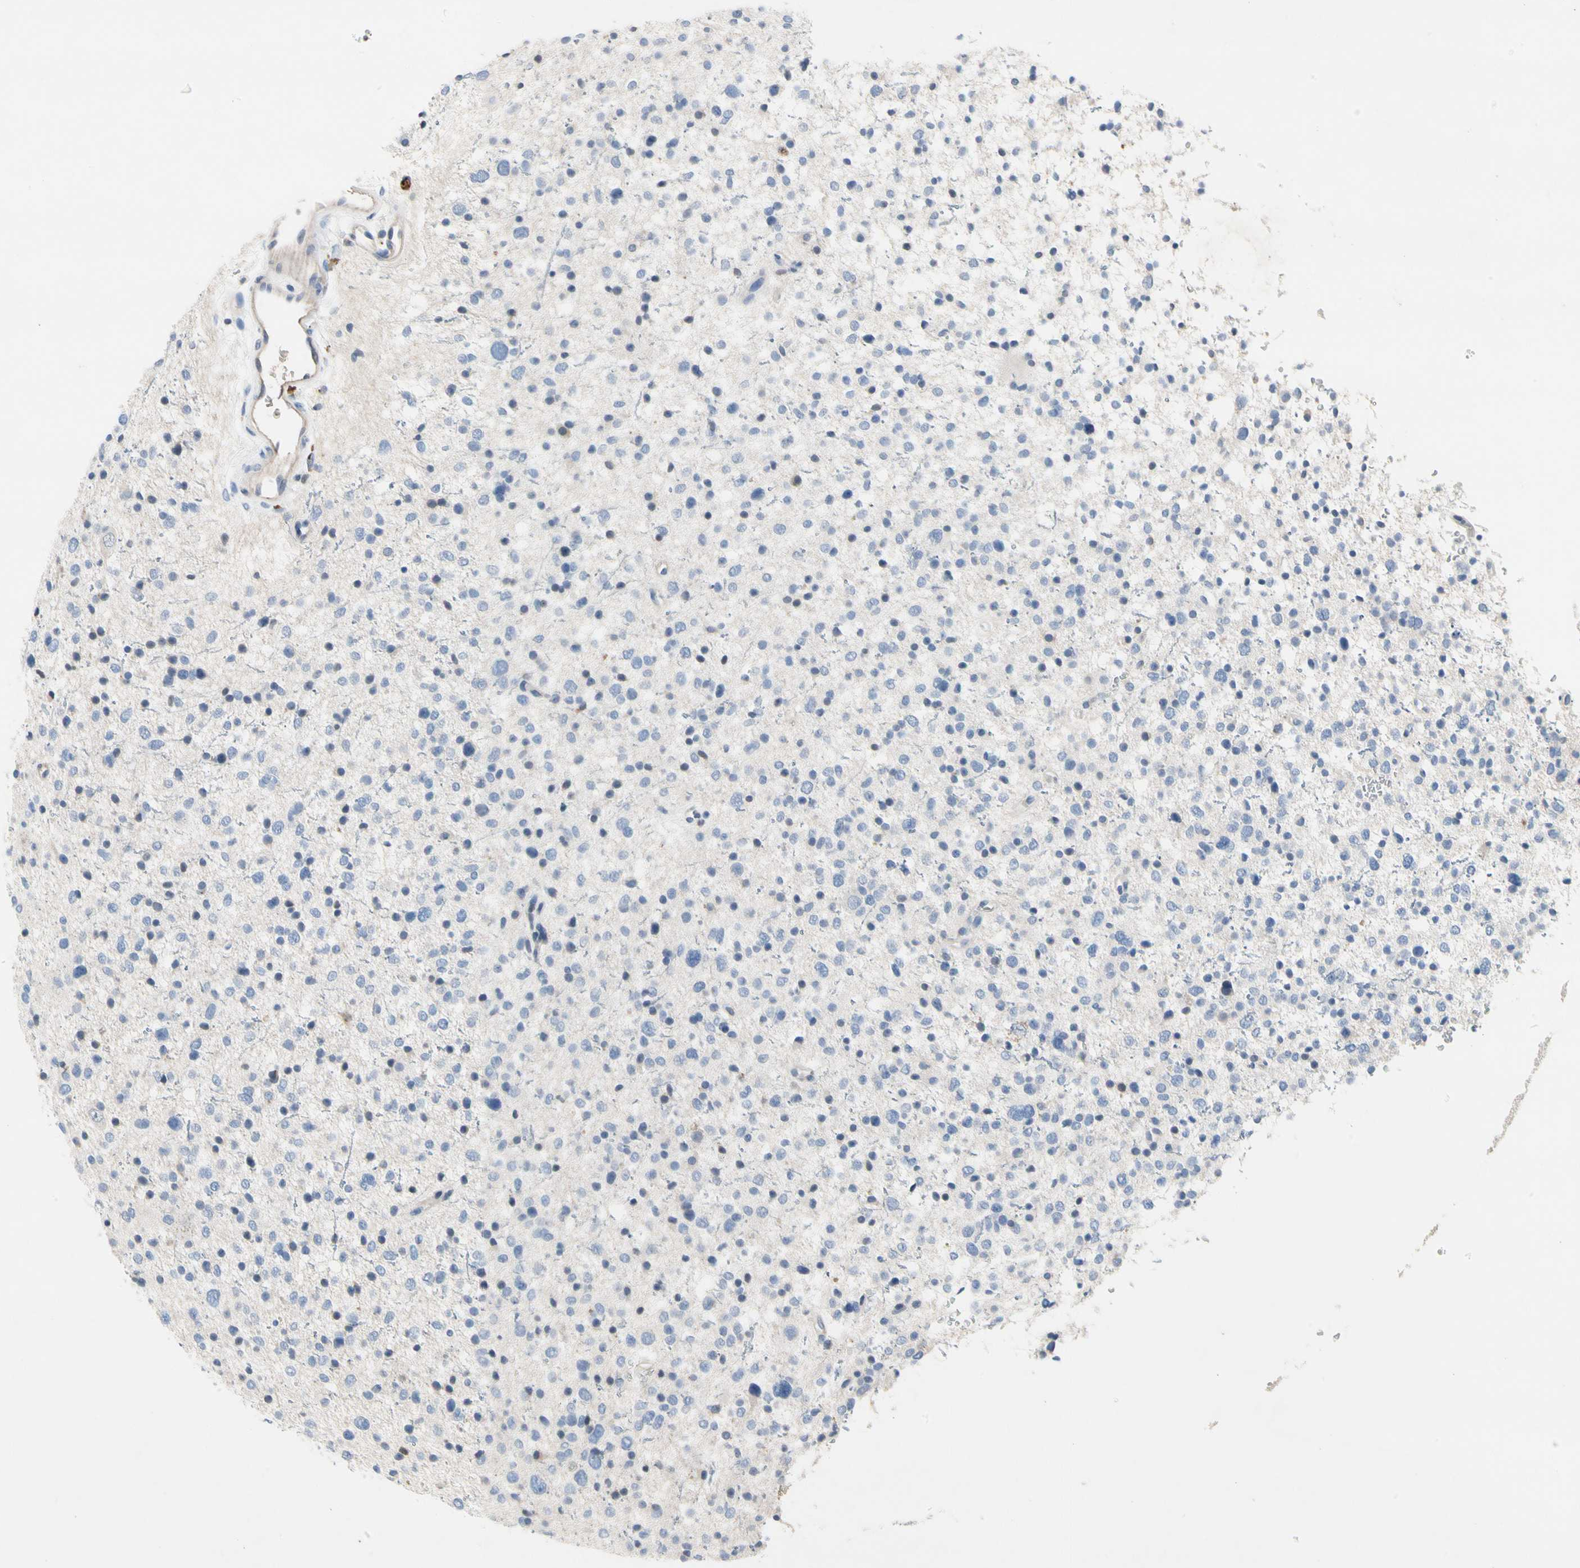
{"staining": {"intensity": "negative", "quantity": "none", "location": "none"}, "tissue": "glioma", "cell_type": "Tumor cells", "image_type": "cancer", "snomed": [{"axis": "morphology", "description": "Glioma, malignant, Low grade"}, {"axis": "topography", "description": "Brain"}], "caption": "A high-resolution image shows immunohistochemistry staining of malignant low-grade glioma, which demonstrates no significant staining in tumor cells.", "gene": "ECRG4", "patient": {"sex": "female", "age": 37}}